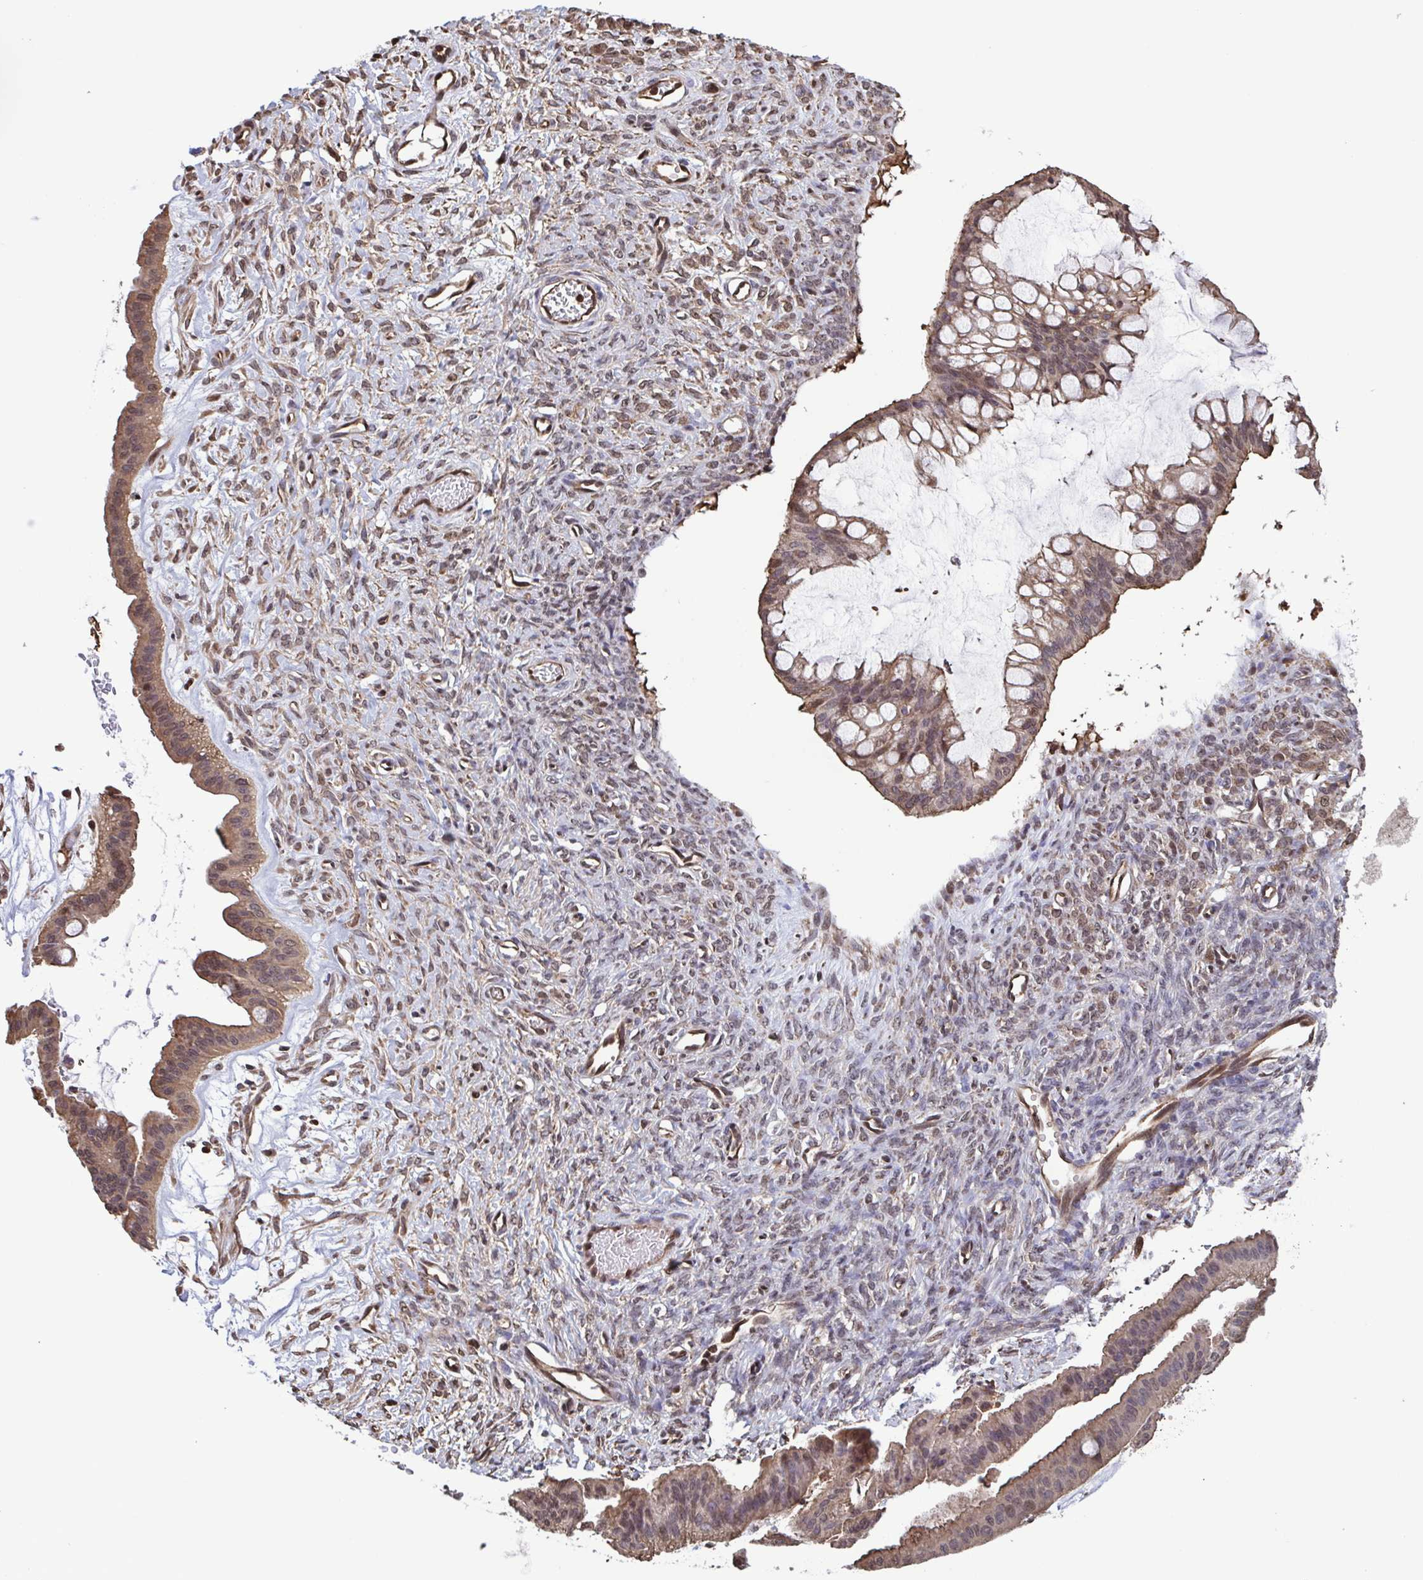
{"staining": {"intensity": "moderate", "quantity": ">75%", "location": "cytoplasmic/membranous,nuclear"}, "tissue": "ovarian cancer", "cell_type": "Tumor cells", "image_type": "cancer", "snomed": [{"axis": "morphology", "description": "Cystadenocarcinoma, mucinous, NOS"}, {"axis": "topography", "description": "Ovary"}], "caption": "Immunohistochemical staining of ovarian cancer reveals moderate cytoplasmic/membranous and nuclear protein expression in about >75% of tumor cells.", "gene": "SEC63", "patient": {"sex": "female", "age": 73}}